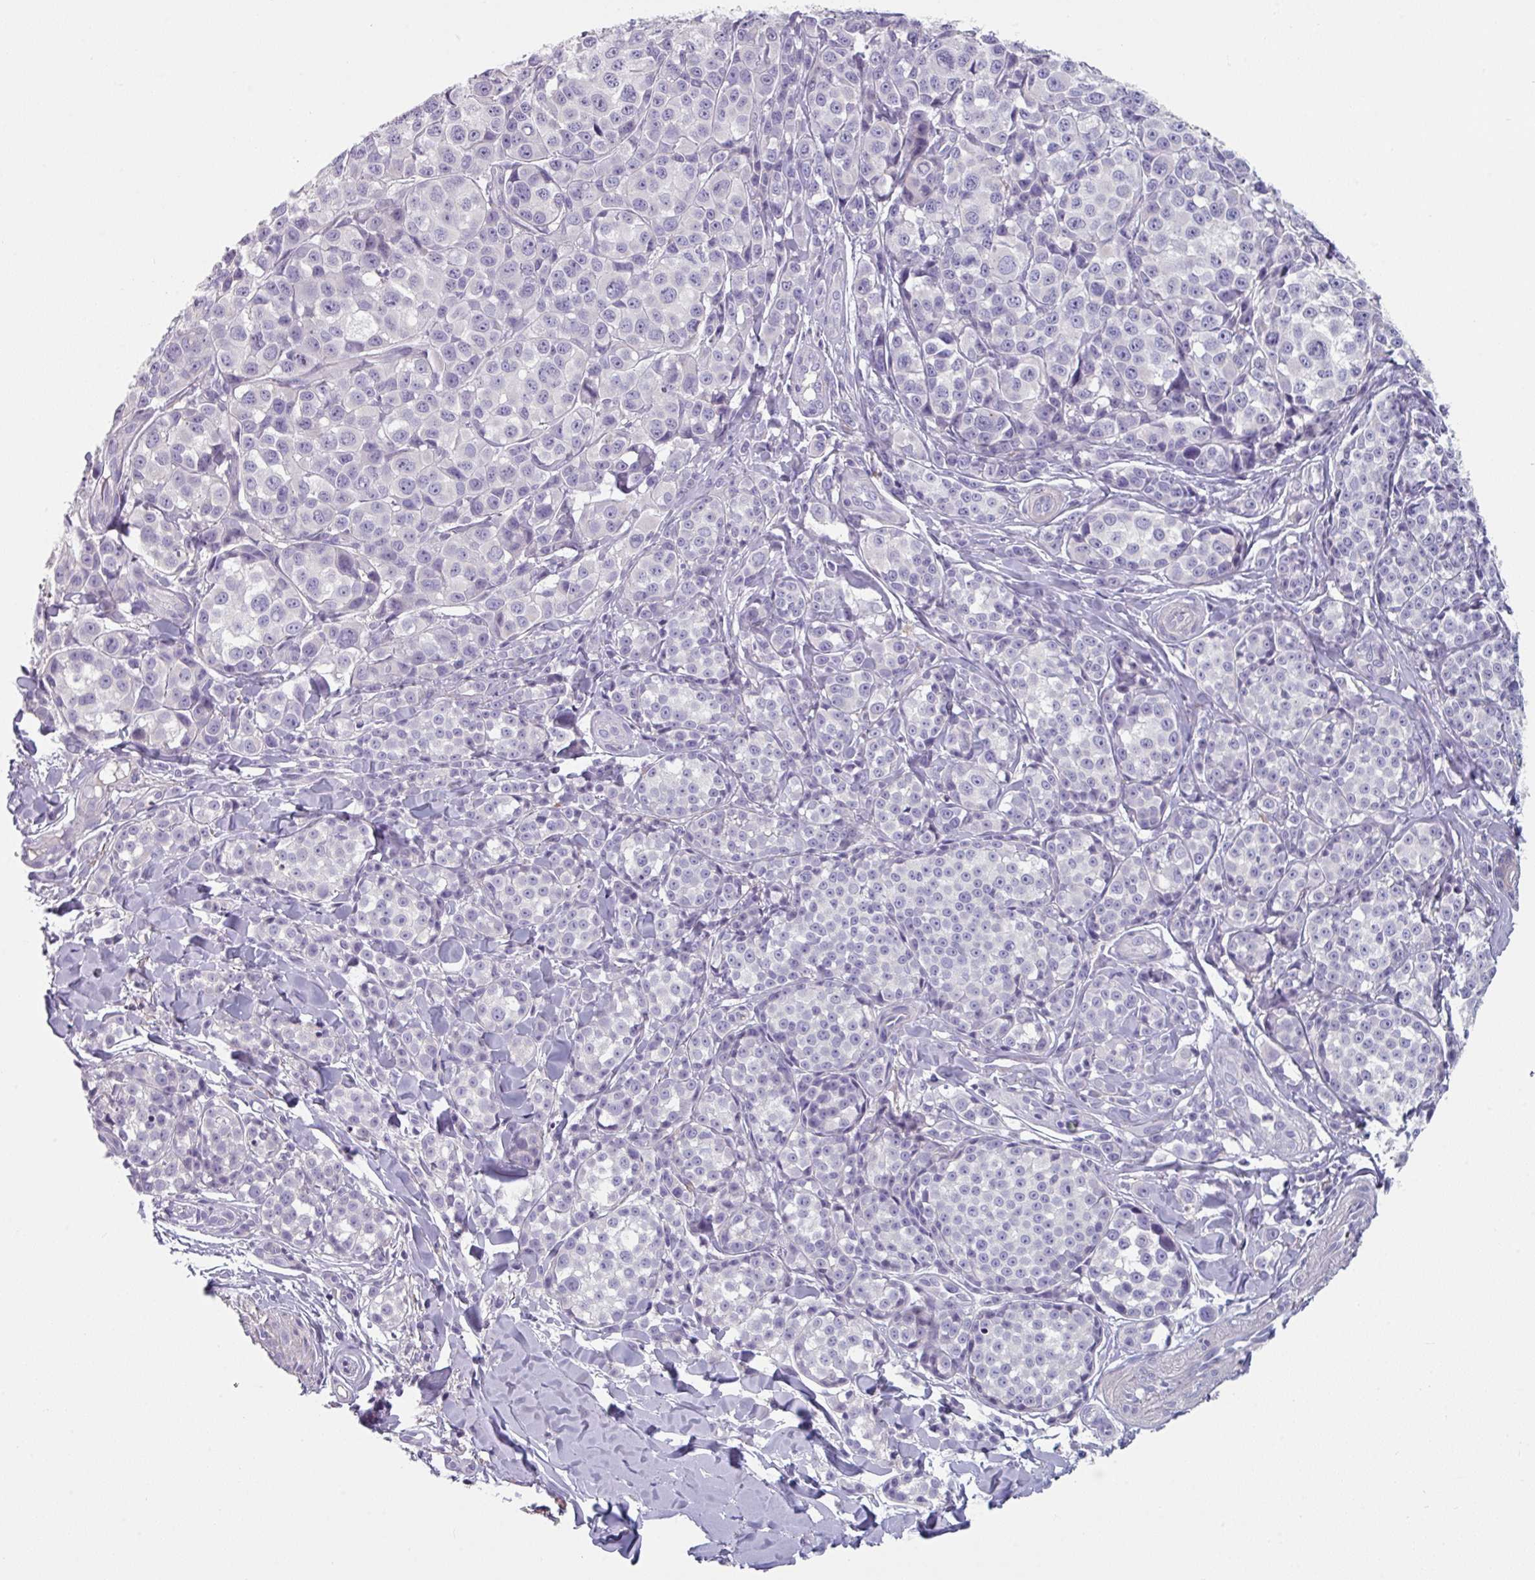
{"staining": {"intensity": "negative", "quantity": "none", "location": "none"}, "tissue": "melanoma", "cell_type": "Tumor cells", "image_type": "cancer", "snomed": [{"axis": "morphology", "description": "Malignant melanoma, NOS"}, {"axis": "topography", "description": "Skin"}], "caption": "An immunohistochemistry micrograph of melanoma is shown. There is no staining in tumor cells of melanoma. (Stains: DAB (3,3'-diaminobenzidine) immunohistochemistry with hematoxylin counter stain, Microscopy: brightfield microscopy at high magnification).", "gene": "TMEM132A", "patient": {"sex": "female", "age": 35}}